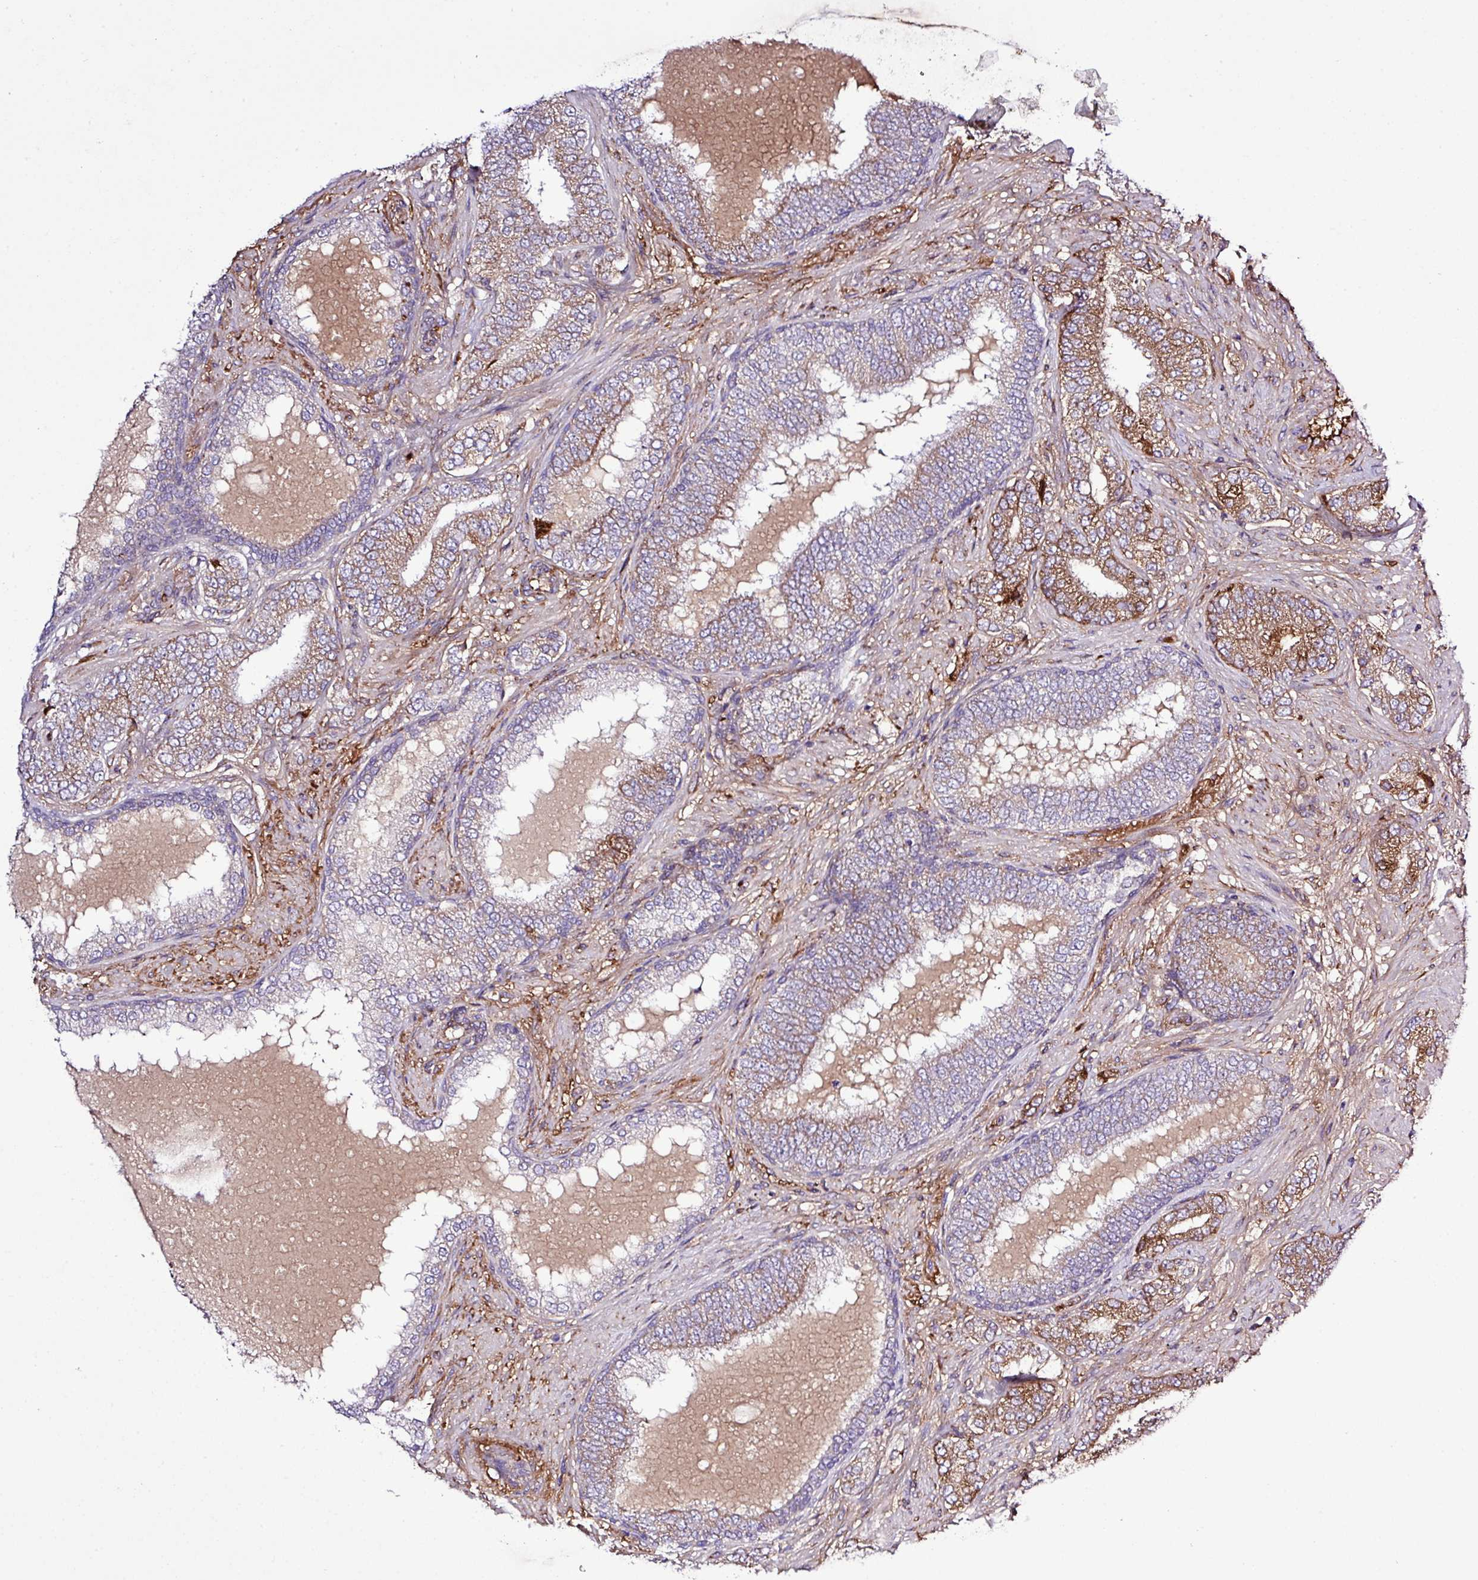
{"staining": {"intensity": "strong", "quantity": ">75%", "location": "cytoplasmic/membranous"}, "tissue": "prostate cancer", "cell_type": "Tumor cells", "image_type": "cancer", "snomed": [{"axis": "morphology", "description": "Adenocarcinoma, High grade"}, {"axis": "topography", "description": "Prostate"}], "caption": "Immunohistochemistry photomicrograph of neoplastic tissue: human prostate cancer (high-grade adenocarcinoma) stained using immunohistochemistry (IHC) demonstrates high levels of strong protein expression localized specifically in the cytoplasmic/membranous of tumor cells, appearing as a cytoplasmic/membranous brown color.", "gene": "CWH43", "patient": {"sex": "male", "age": 72}}